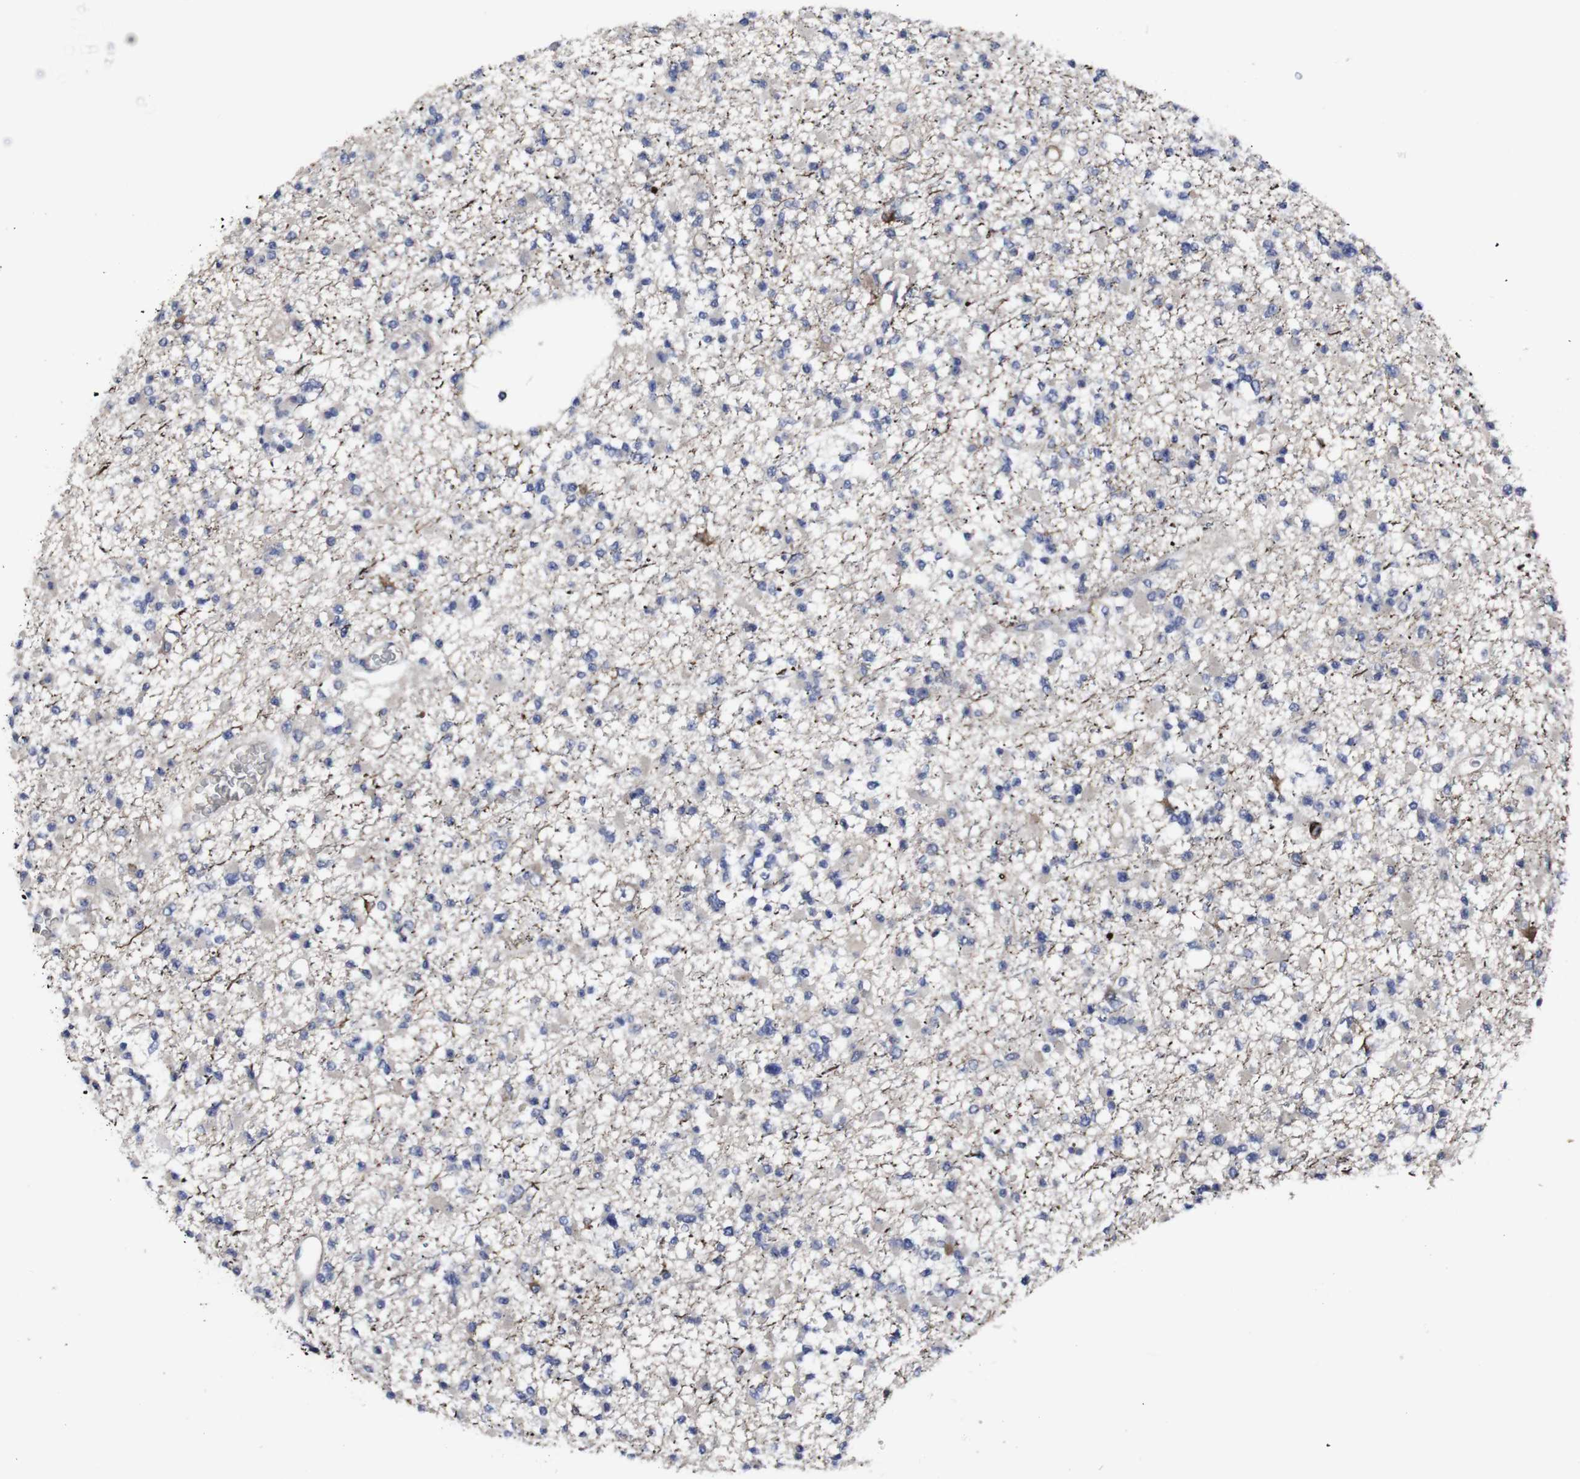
{"staining": {"intensity": "negative", "quantity": "none", "location": "none"}, "tissue": "glioma", "cell_type": "Tumor cells", "image_type": "cancer", "snomed": [{"axis": "morphology", "description": "Glioma, malignant, Low grade"}, {"axis": "topography", "description": "Brain"}], "caption": "Tumor cells are negative for brown protein staining in glioma. Nuclei are stained in blue.", "gene": "SNCG", "patient": {"sex": "female", "age": 22}}